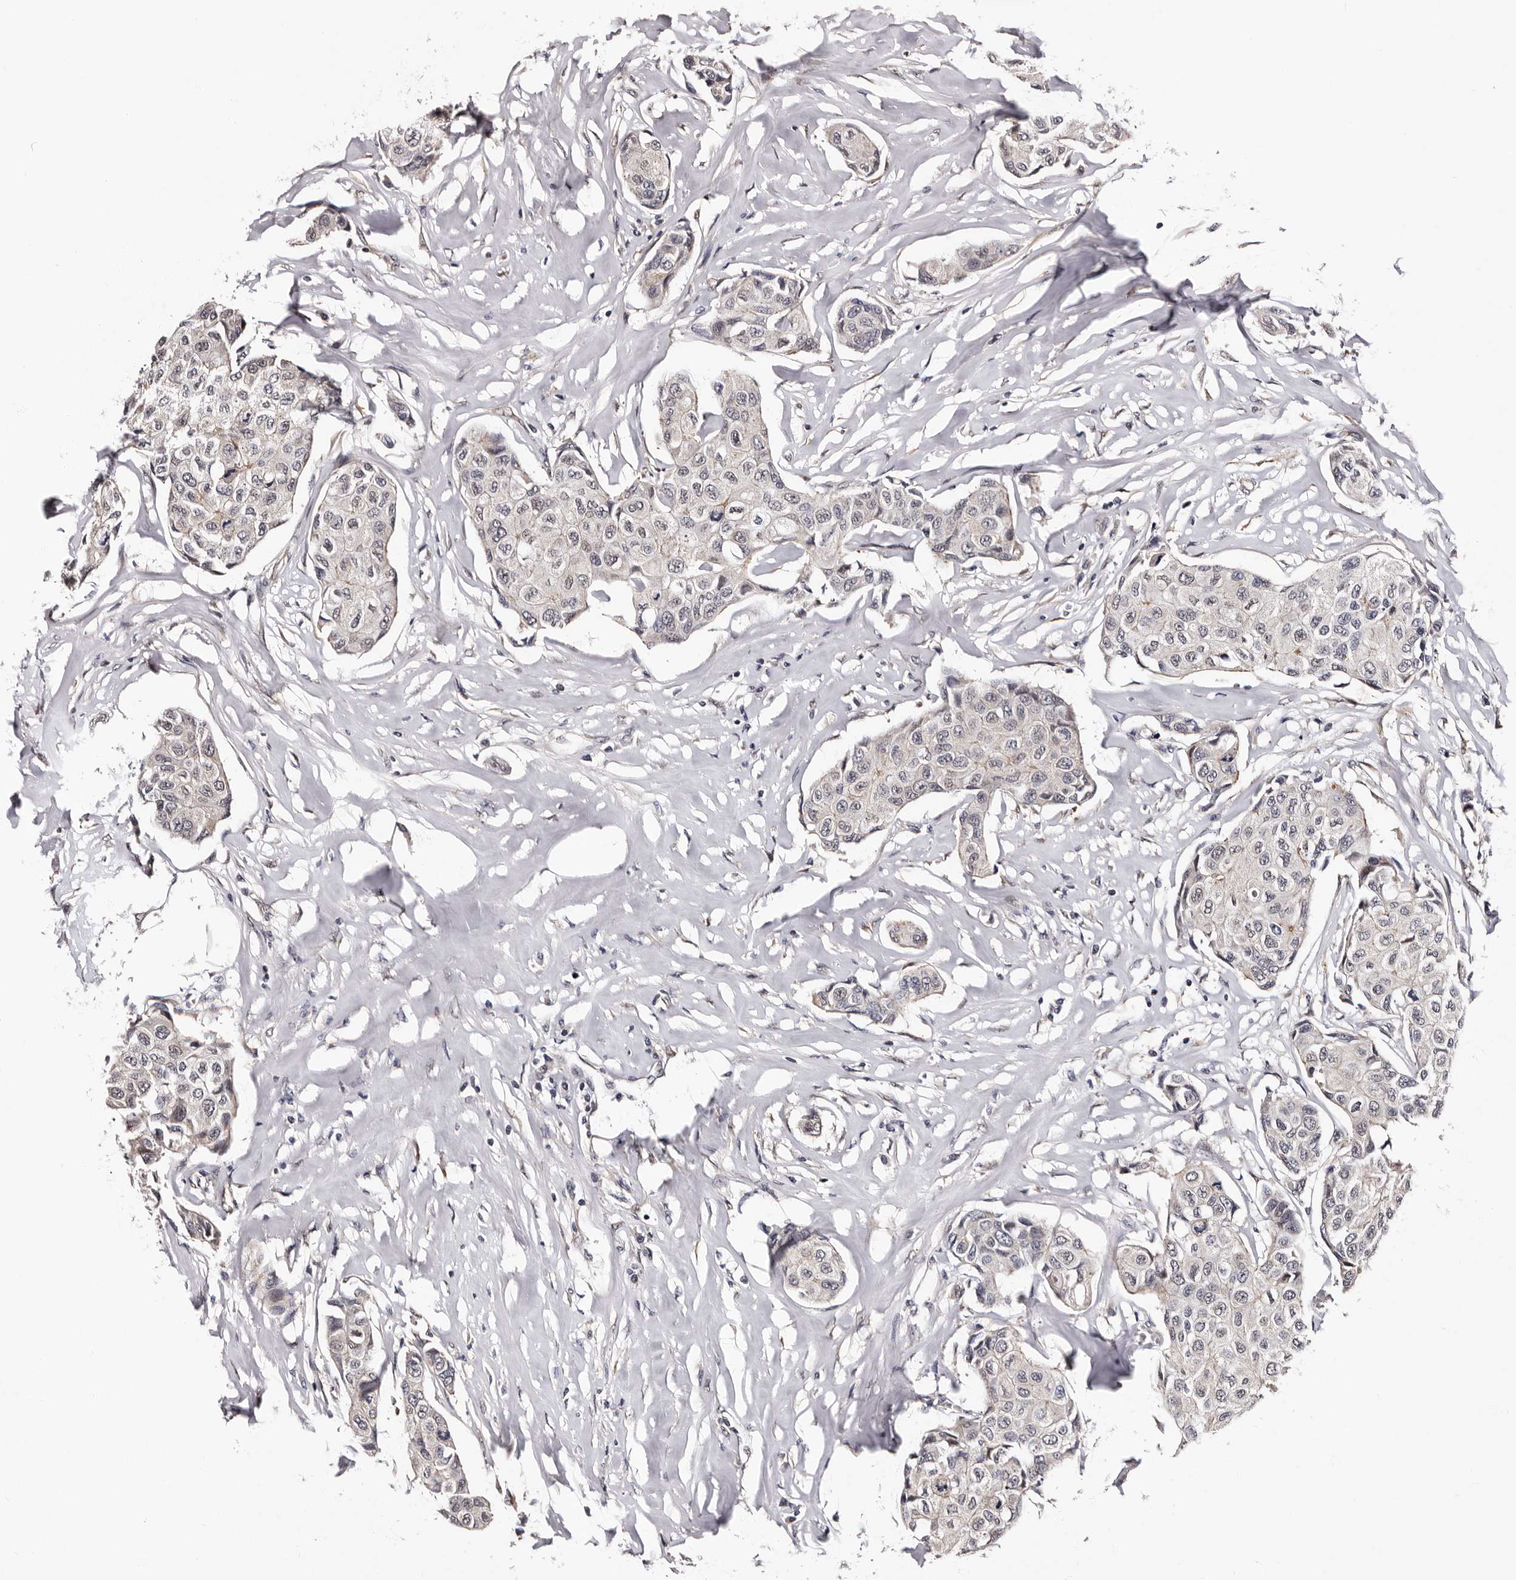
{"staining": {"intensity": "negative", "quantity": "none", "location": "none"}, "tissue": "breast cancer", "cell_type": "Tumor cells", "image_type": "cancer", "snomed": [{"axis": "morphology", "description": "Duct carcinoma"}, {"axis": "topography", "description": "Breast"}], "caption": "There is no significant staining in tumor cells of breast infiltrating ductal carcinoma.", "gene": "GLRX3", "patient": {"sex": "female", "age": 80}}